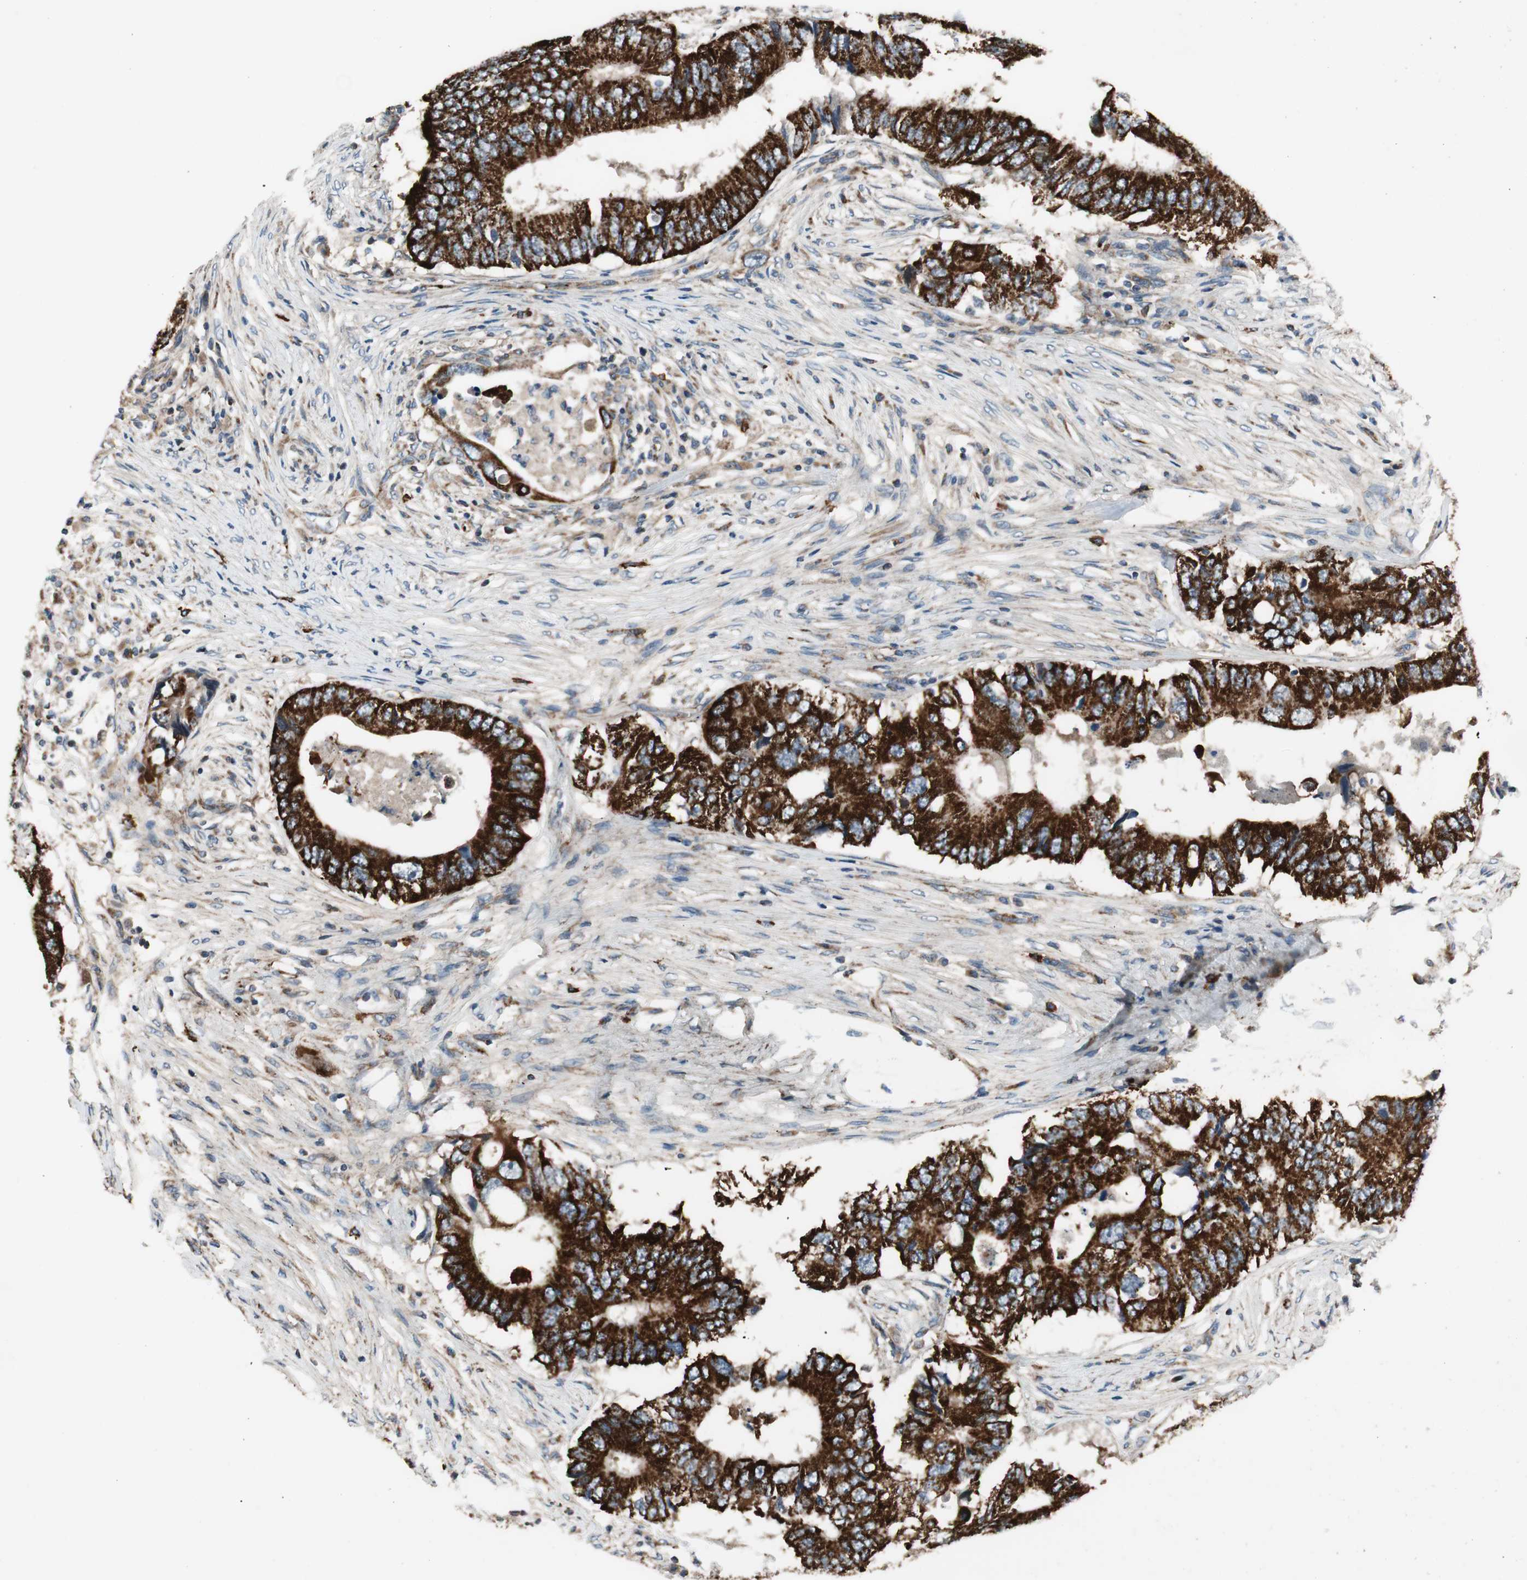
{"staining": {"intensity": "strong", "quantity": ">75%", "location": "cytoplasmic/membranous"}, "tissue": "colorectal cancer", "cell_type": "Tumor cells", "image_type": "cancer", "snomed": [{"axis": "morphology", "description": "Adenocarcinoma, NOS"}, {"axis": "topography", "description": "Colon"}], "caption": "IHC of human colorectal adenocarcinoma reveals high levels of strong cytoplasmic/membranous expression in approximately >75% of tumor cells. The protein of interest is shown in brown color, while the nuclei are stained blue.", "gene": "AKAP1", "patient": {"sex": "male", "age": 71}}